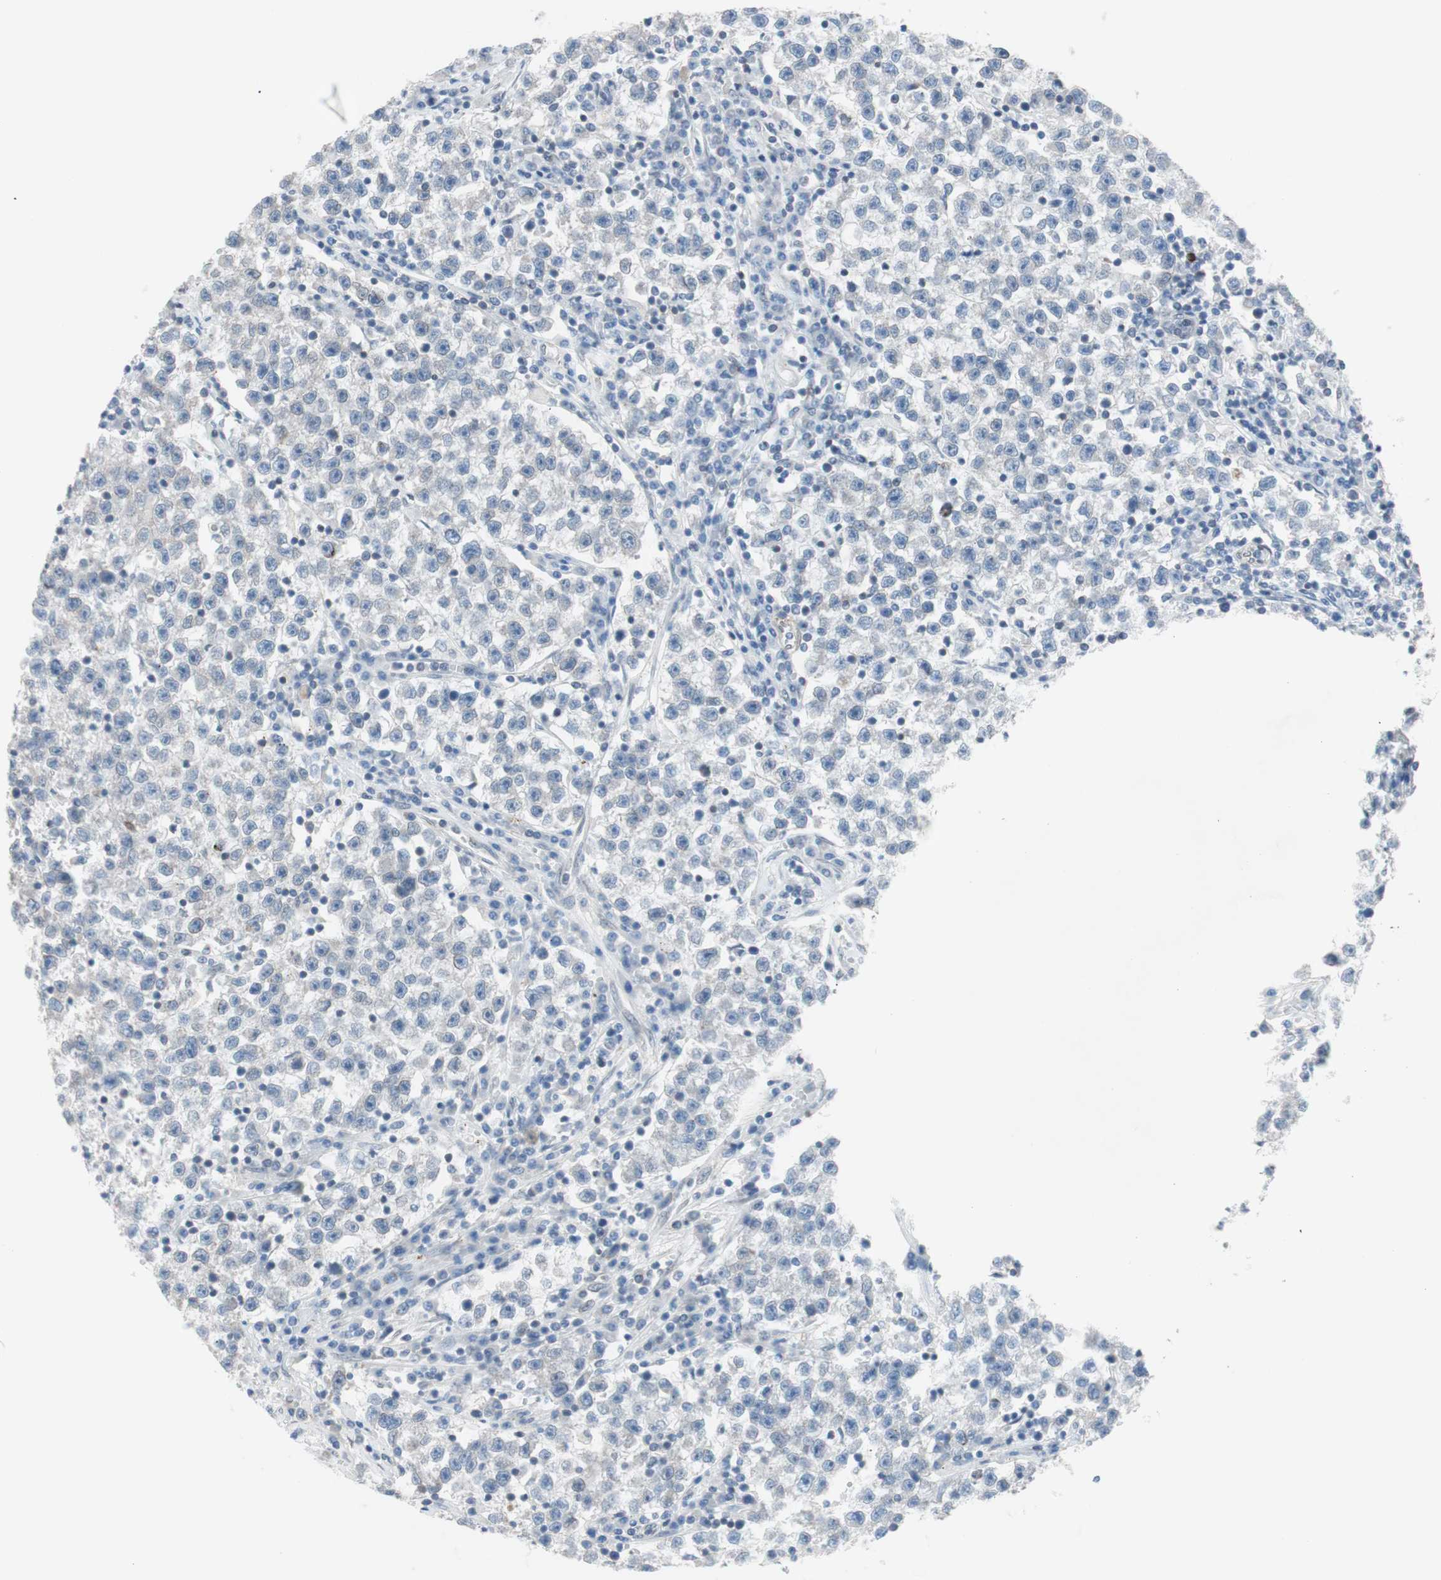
{"staining": {"intensity": "negative", "quantity": "none", "location": "none"}, "tissue": "testis cancer", "cell_type": "Tumor cells", "image_type": "cancer", "snomed": [{"axis": "morphology", "description": "Seminoma, NOS"}, {"axis": "topography", "description": "Testis"}], "caption": "Tumor cells are negative for protein expression in human testis seminoma.", "gene": "ARNT2", "patient": {"sex": "male", "age": 22}}